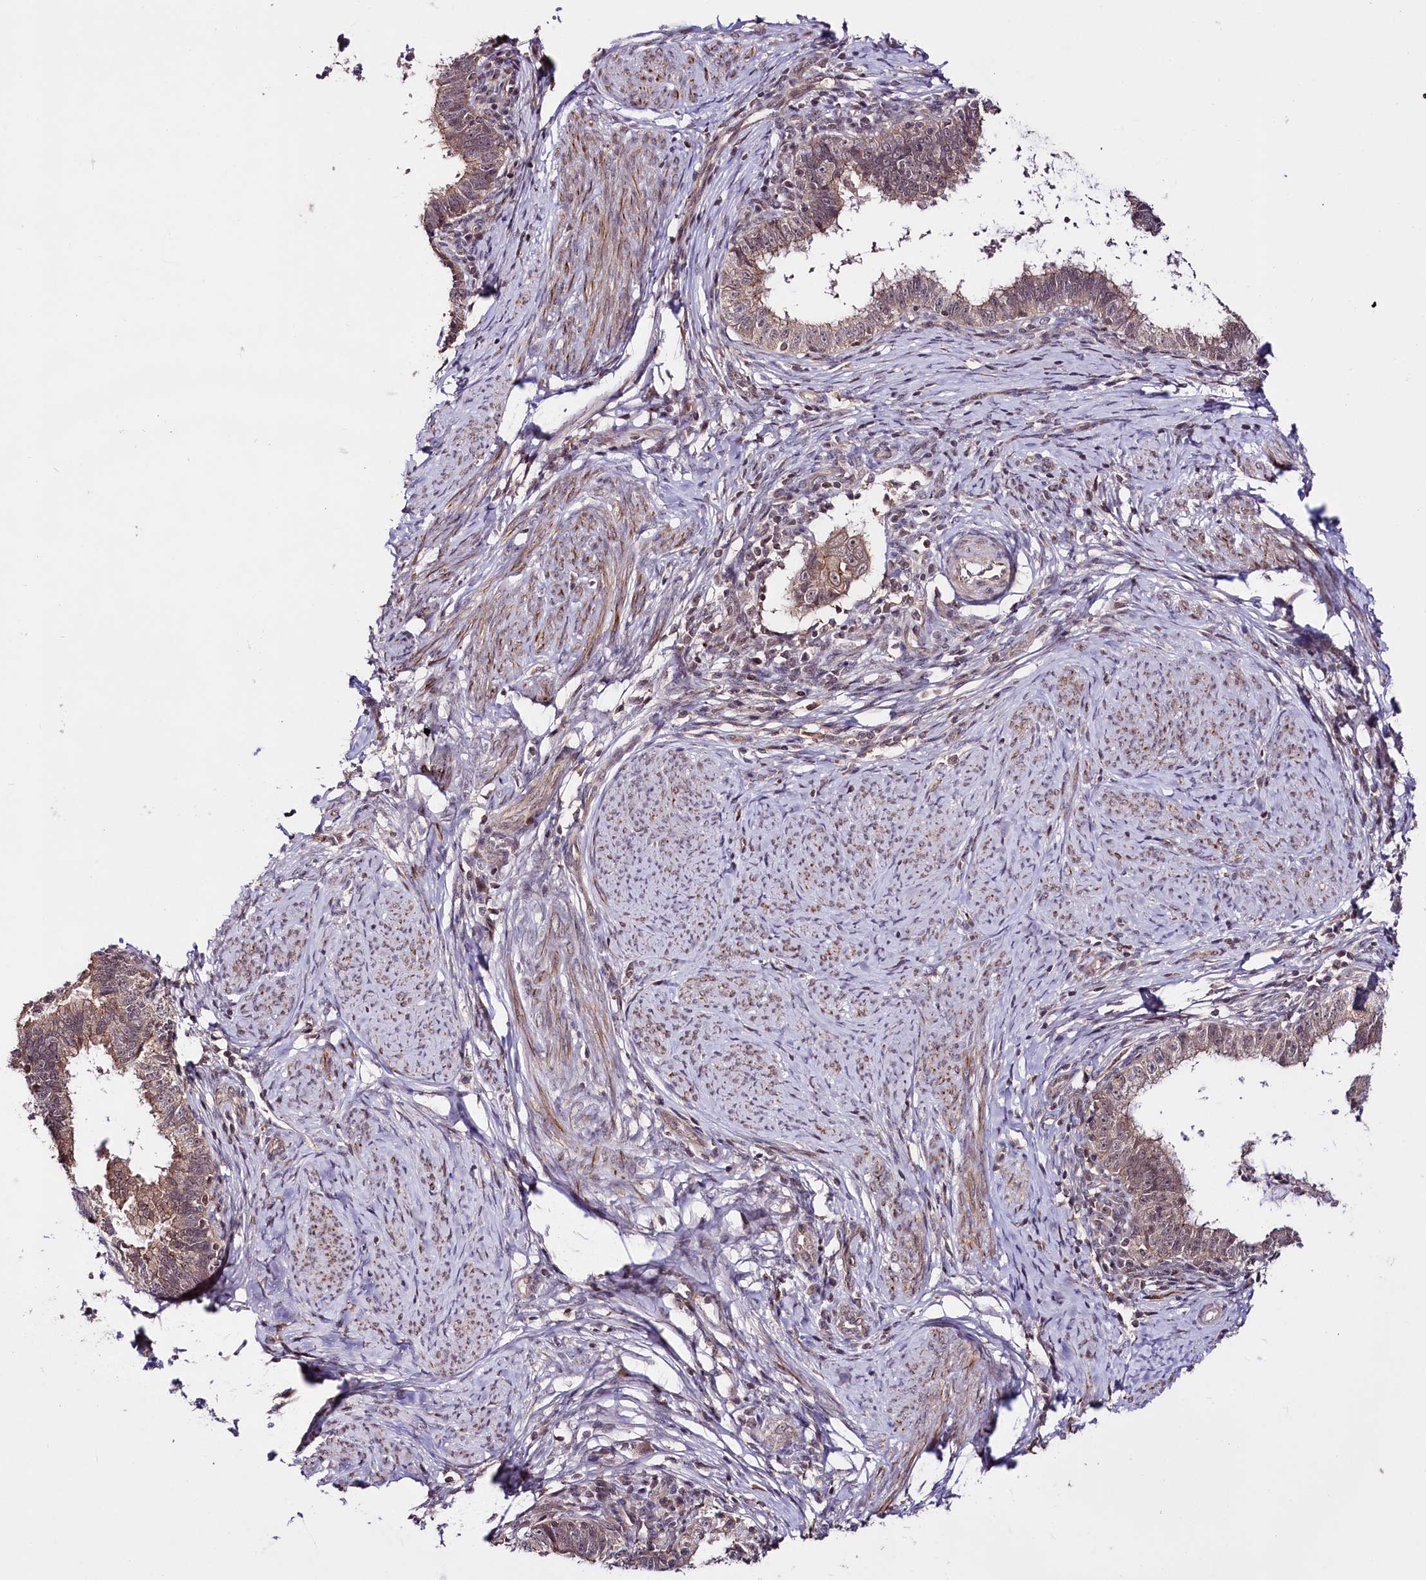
{"staining": {"intensity": "weak", "quantity": ">75%", "location": "cytoplasmic/membranous"}, "tissue": "cervical cancer", "cell_type": "Tumor cells", "image_type": "cancer", "snomed": [{"axis": "morphology", "description": "Adenocarcinoma, NOS"}, {"axis": "topography", "description": "Cervix"}], "caption": "DAB immunohistochemical staining of adenocarcinoma (cervical) shows weak cytoplasmic/membranous protein expression in approximately >75% of tumor cells.", "gene": "TAFAZZIN", "patient": {"sex": "female", "age": 36}}